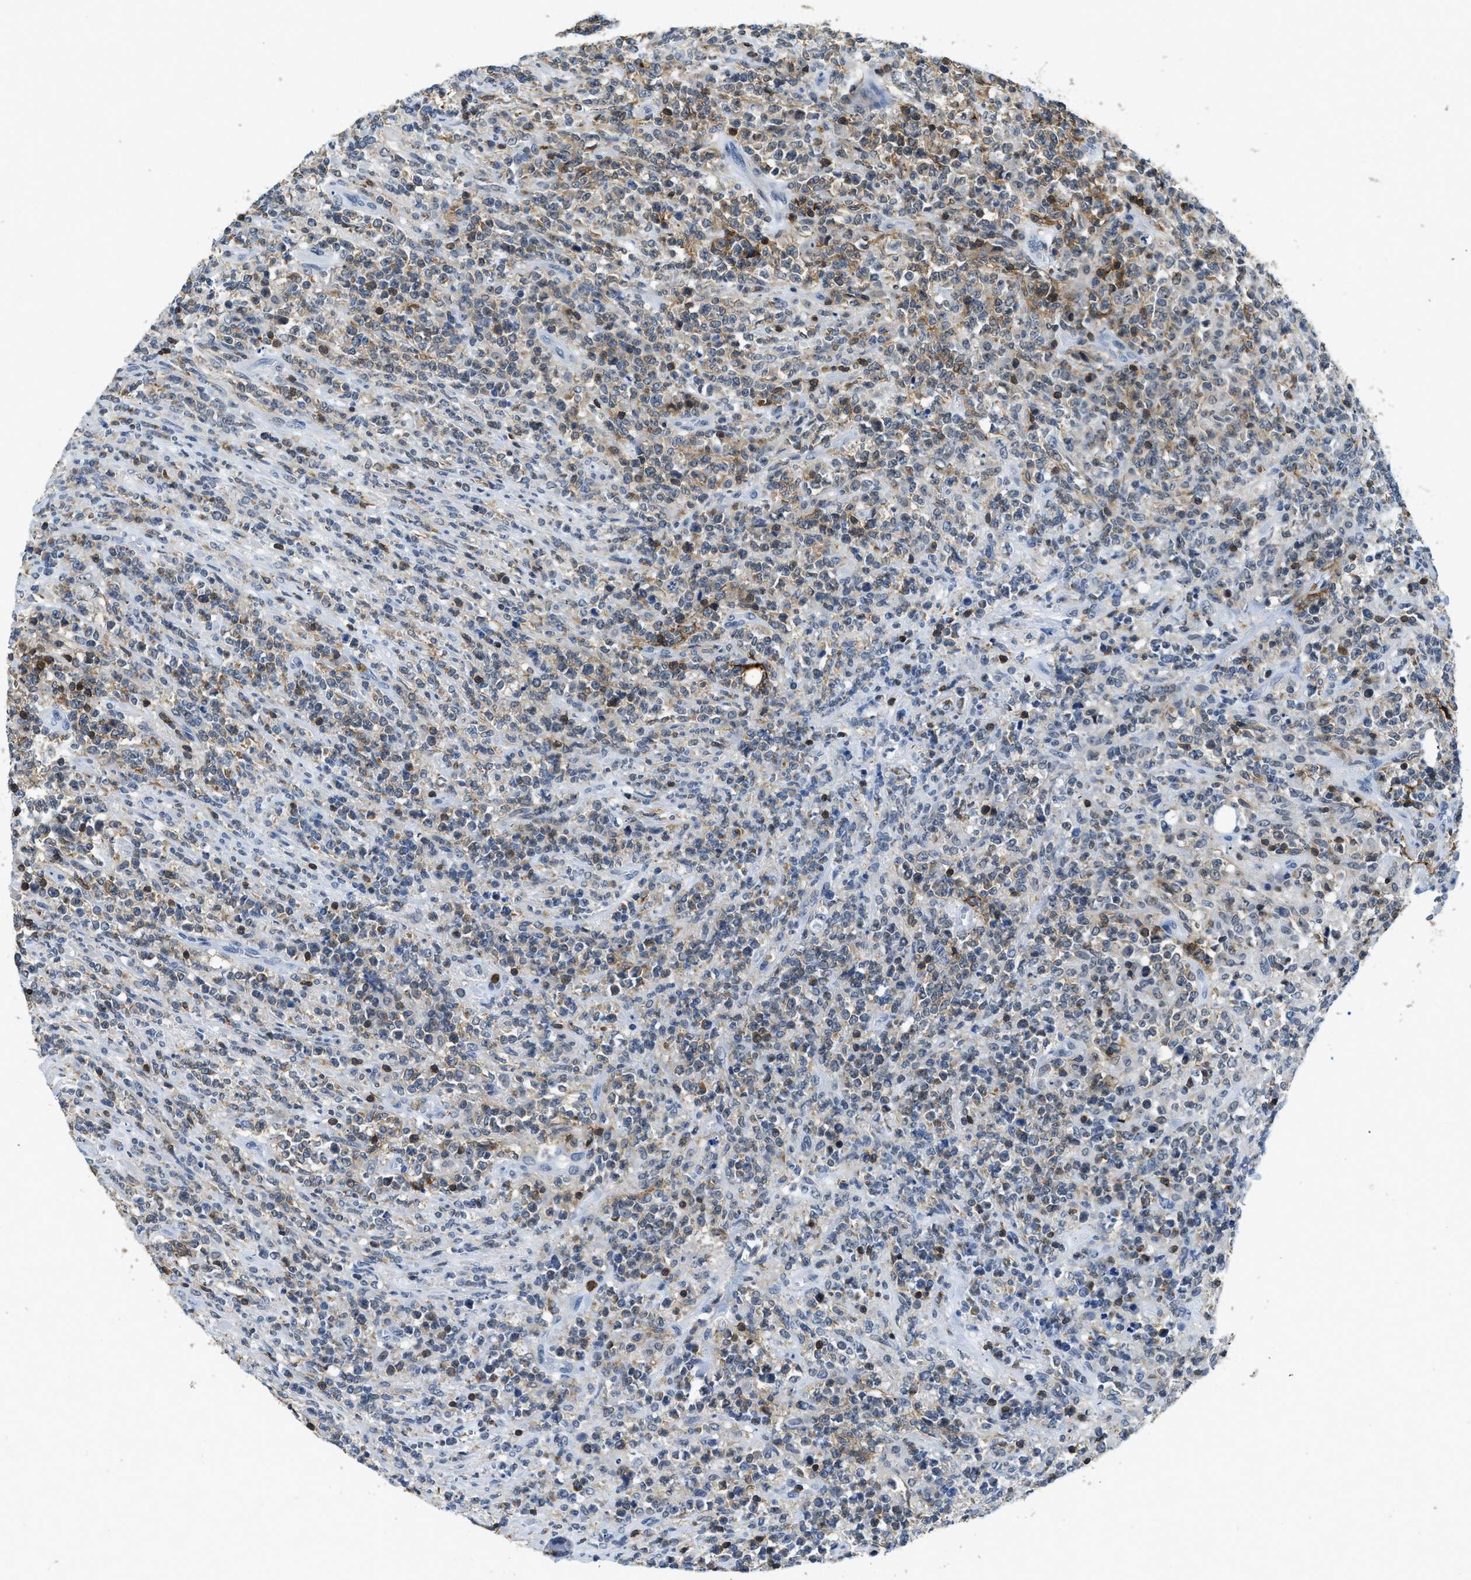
{"staining": {"intensity": "weak", "quantity": "<25%", "location": "cytoplasmic/membranous"}, "tissue": "lymphoma", "cell_type": "Tumor cells", "image_type": "cancer", "snomed": [{"axis": "morphology", "description": "Malignant lymphoma, non-Hodgkin's type, High grade"}, {"axis": "topography", "description": "Soft tissue"}], "caption": "Immunohistochemical staining of human lymphoma shows no significant expression in tumor cells.", "gene": "FAM151A", "patient": {"sex": "male", "age": 18}}